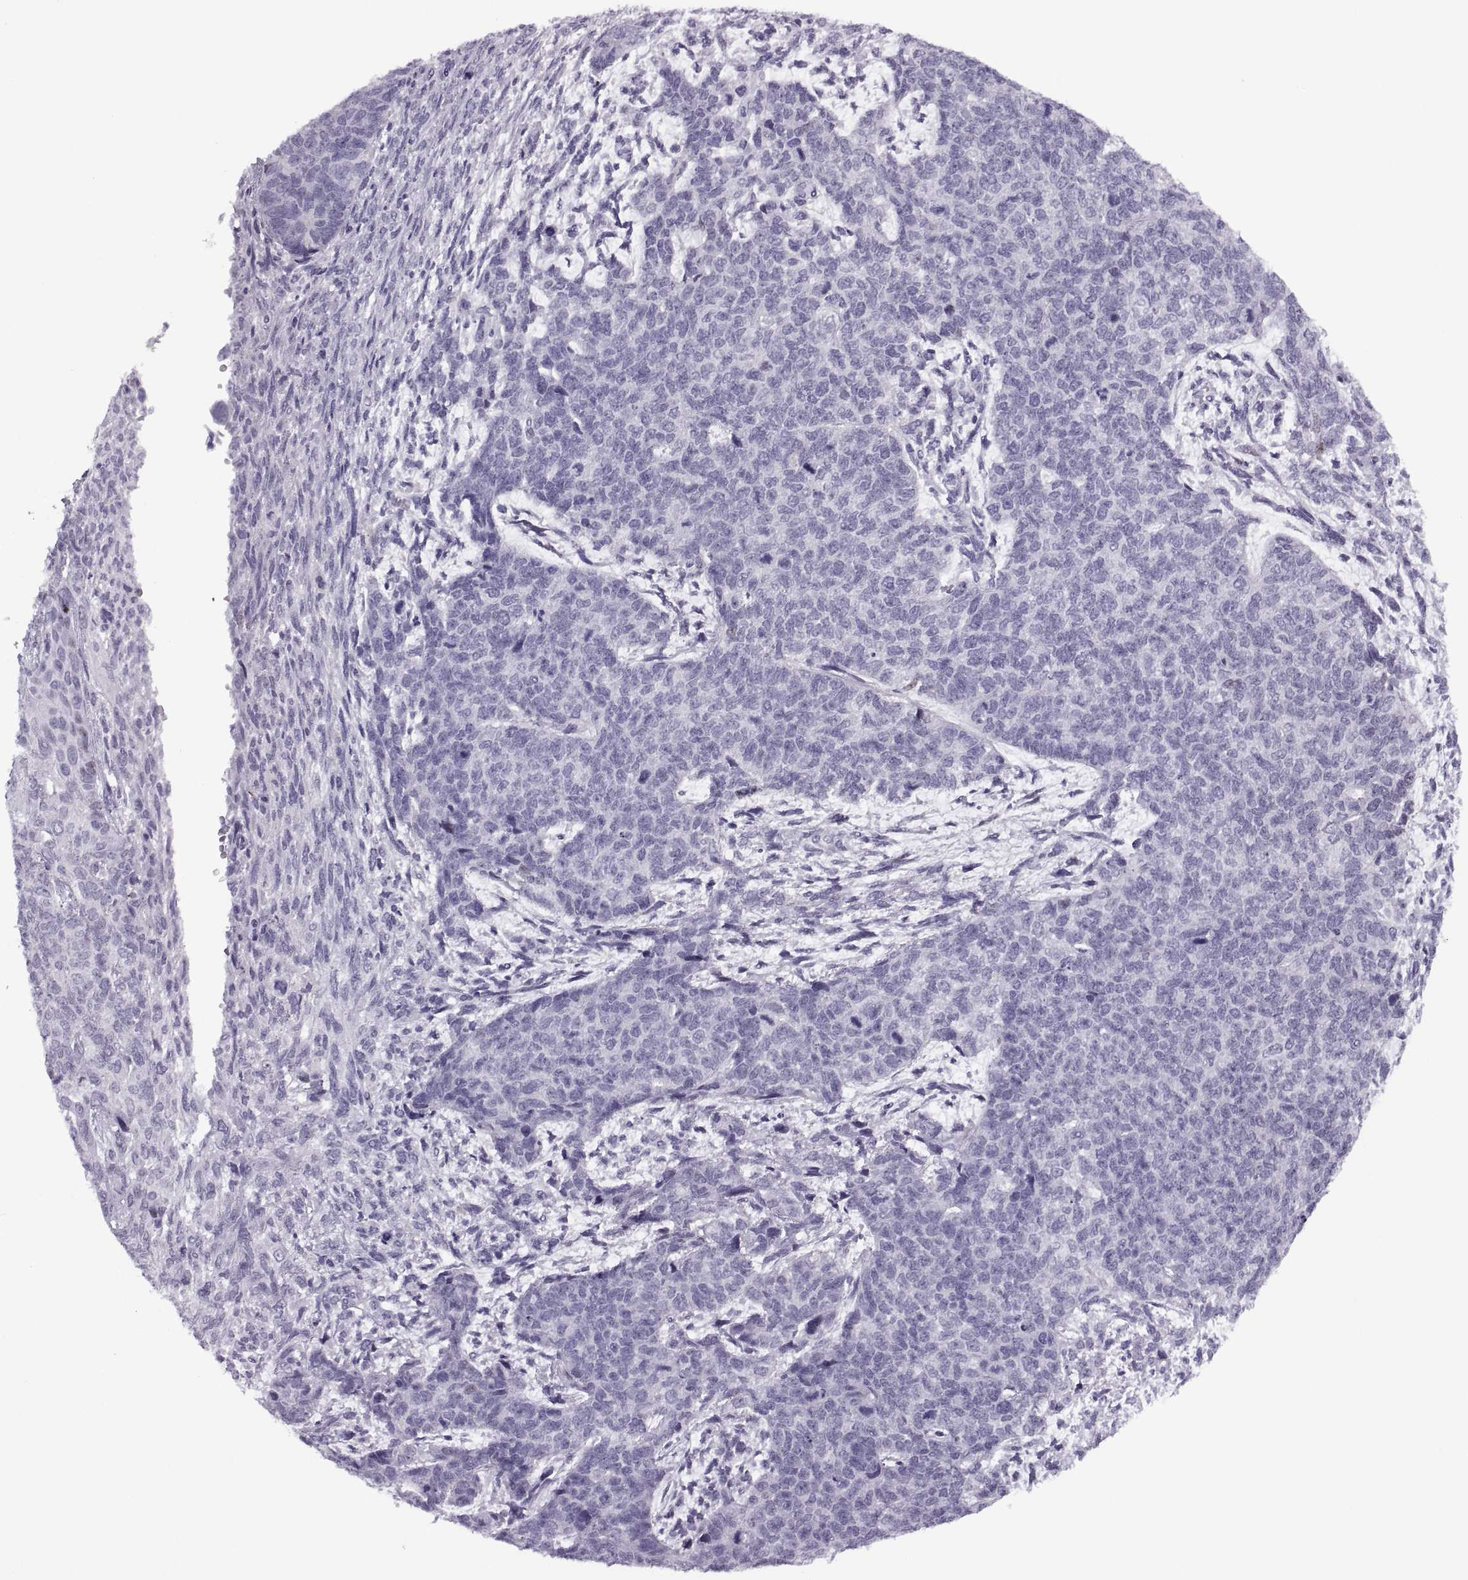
{"staining": {"intensity": "negative", "quantity": "none", "location": "none"}, "tissue": "cervical cancer", "cell_type": "Tumor cells", "image_type": "cancer", "snomed": [{"axis": "morphology", "description": "Squamous cell carcinoma, NOS"}, {"axis": "topography", "description": "Cervix"}], "caption": "Immunohistochemistry of cervical squamous cell carcinoma displays no expression in tumor cells.", "gene": "FAM24A", "patient": {"sex": "female", "age": 63}}